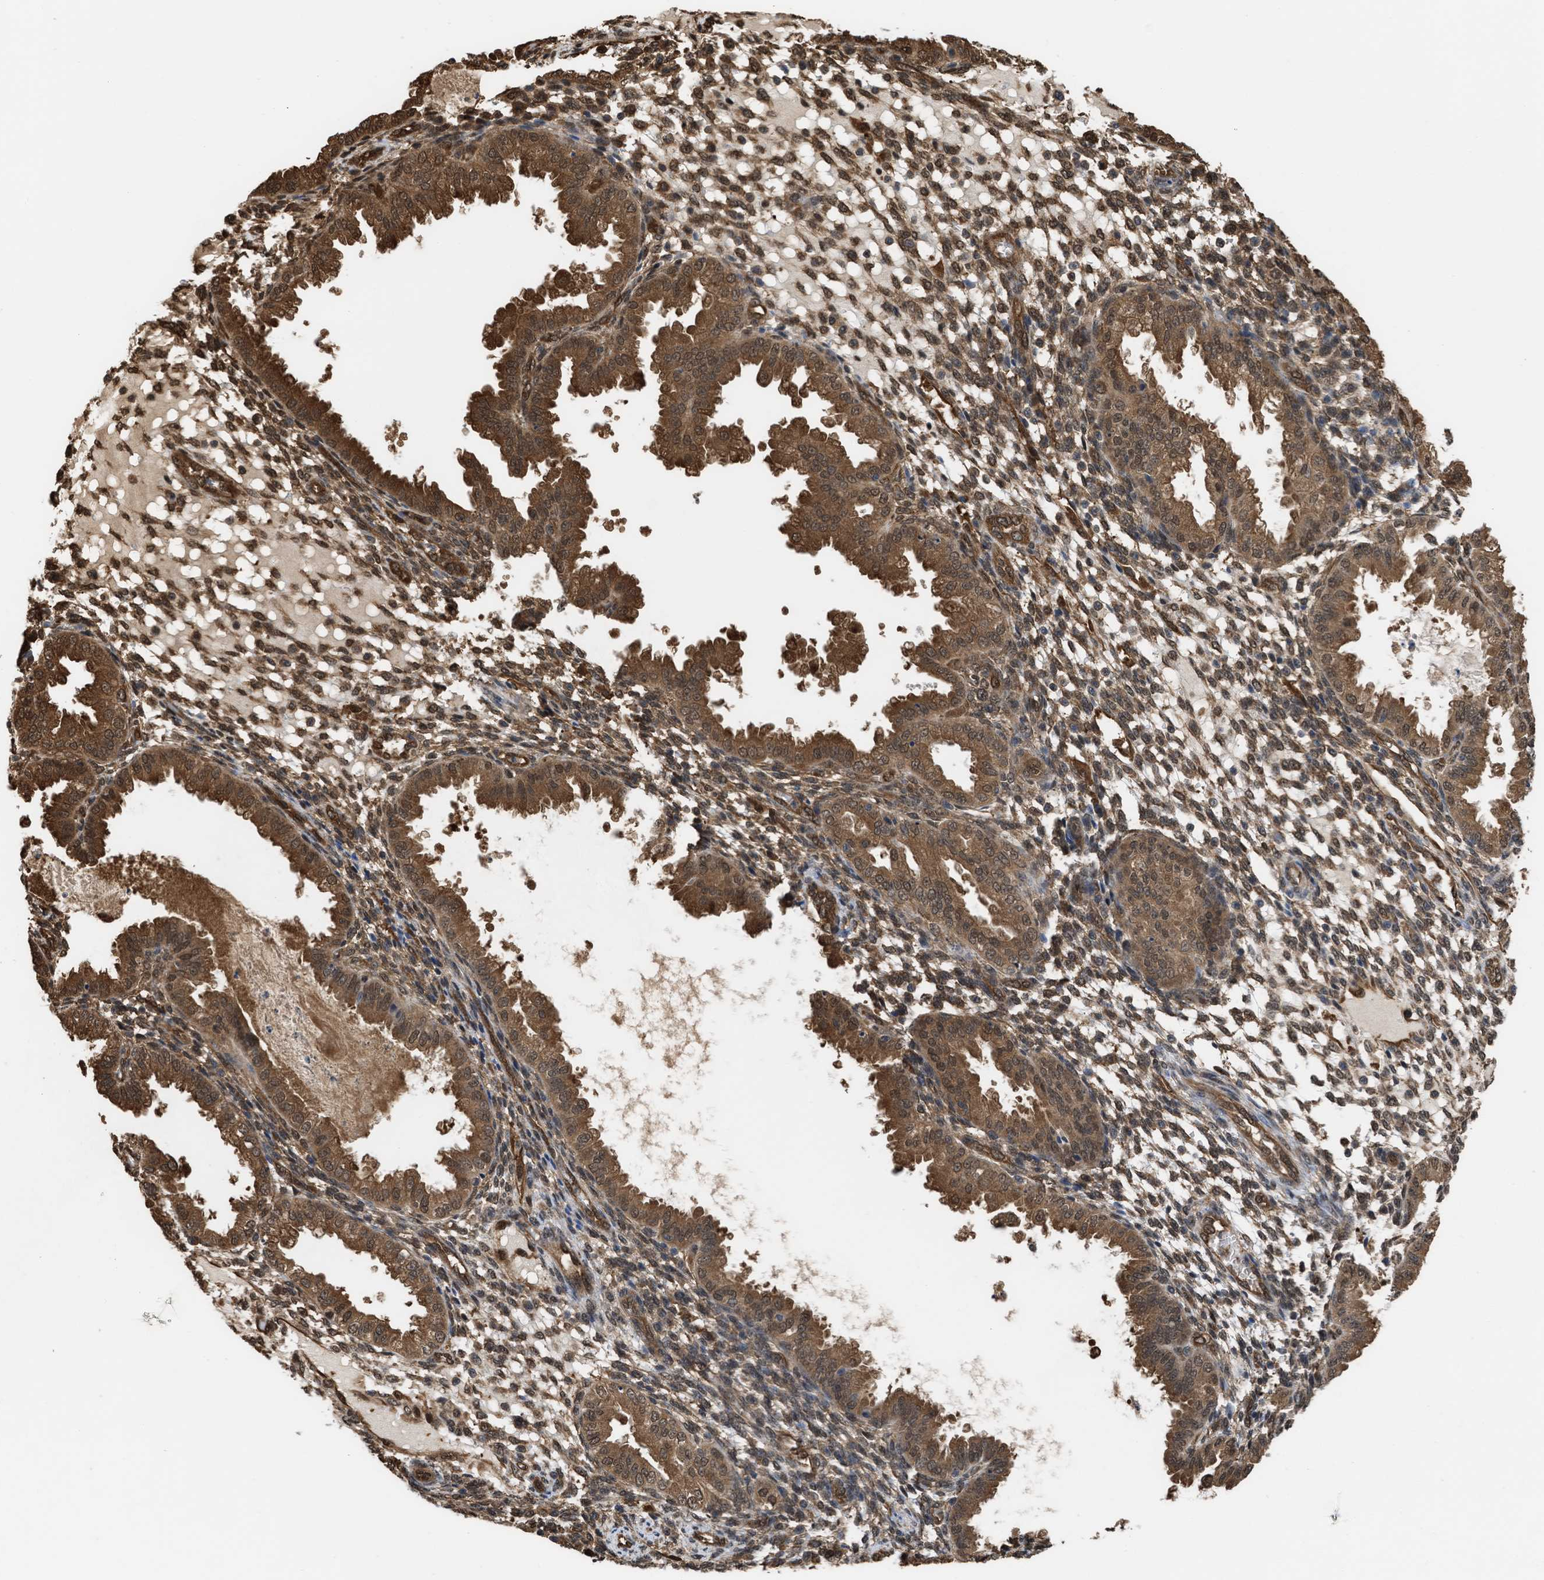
{"staining": {"intensity": "moderate", "quantity": ">75%", "location": "cytoplasmic/membranous,nuclear"}, "tissue": "endometrium", "cell_type": "Cells in endometrial stroma", "image_type": "normal", "snomed": [{"axis": "morphology", "description": "Normal tissue, NOS"}, {"axis": "topography", "description": "Endometrium"}], "caption": "This photomicrograph reveals IHC staining of benign endometrium, with medium moderate cytoplasmic/membranous,nuclear expression in approximately >75% of cells in endometrial stroma.", "gene": "YWHAG", "patient": {"sex": "female", "age": 33}}